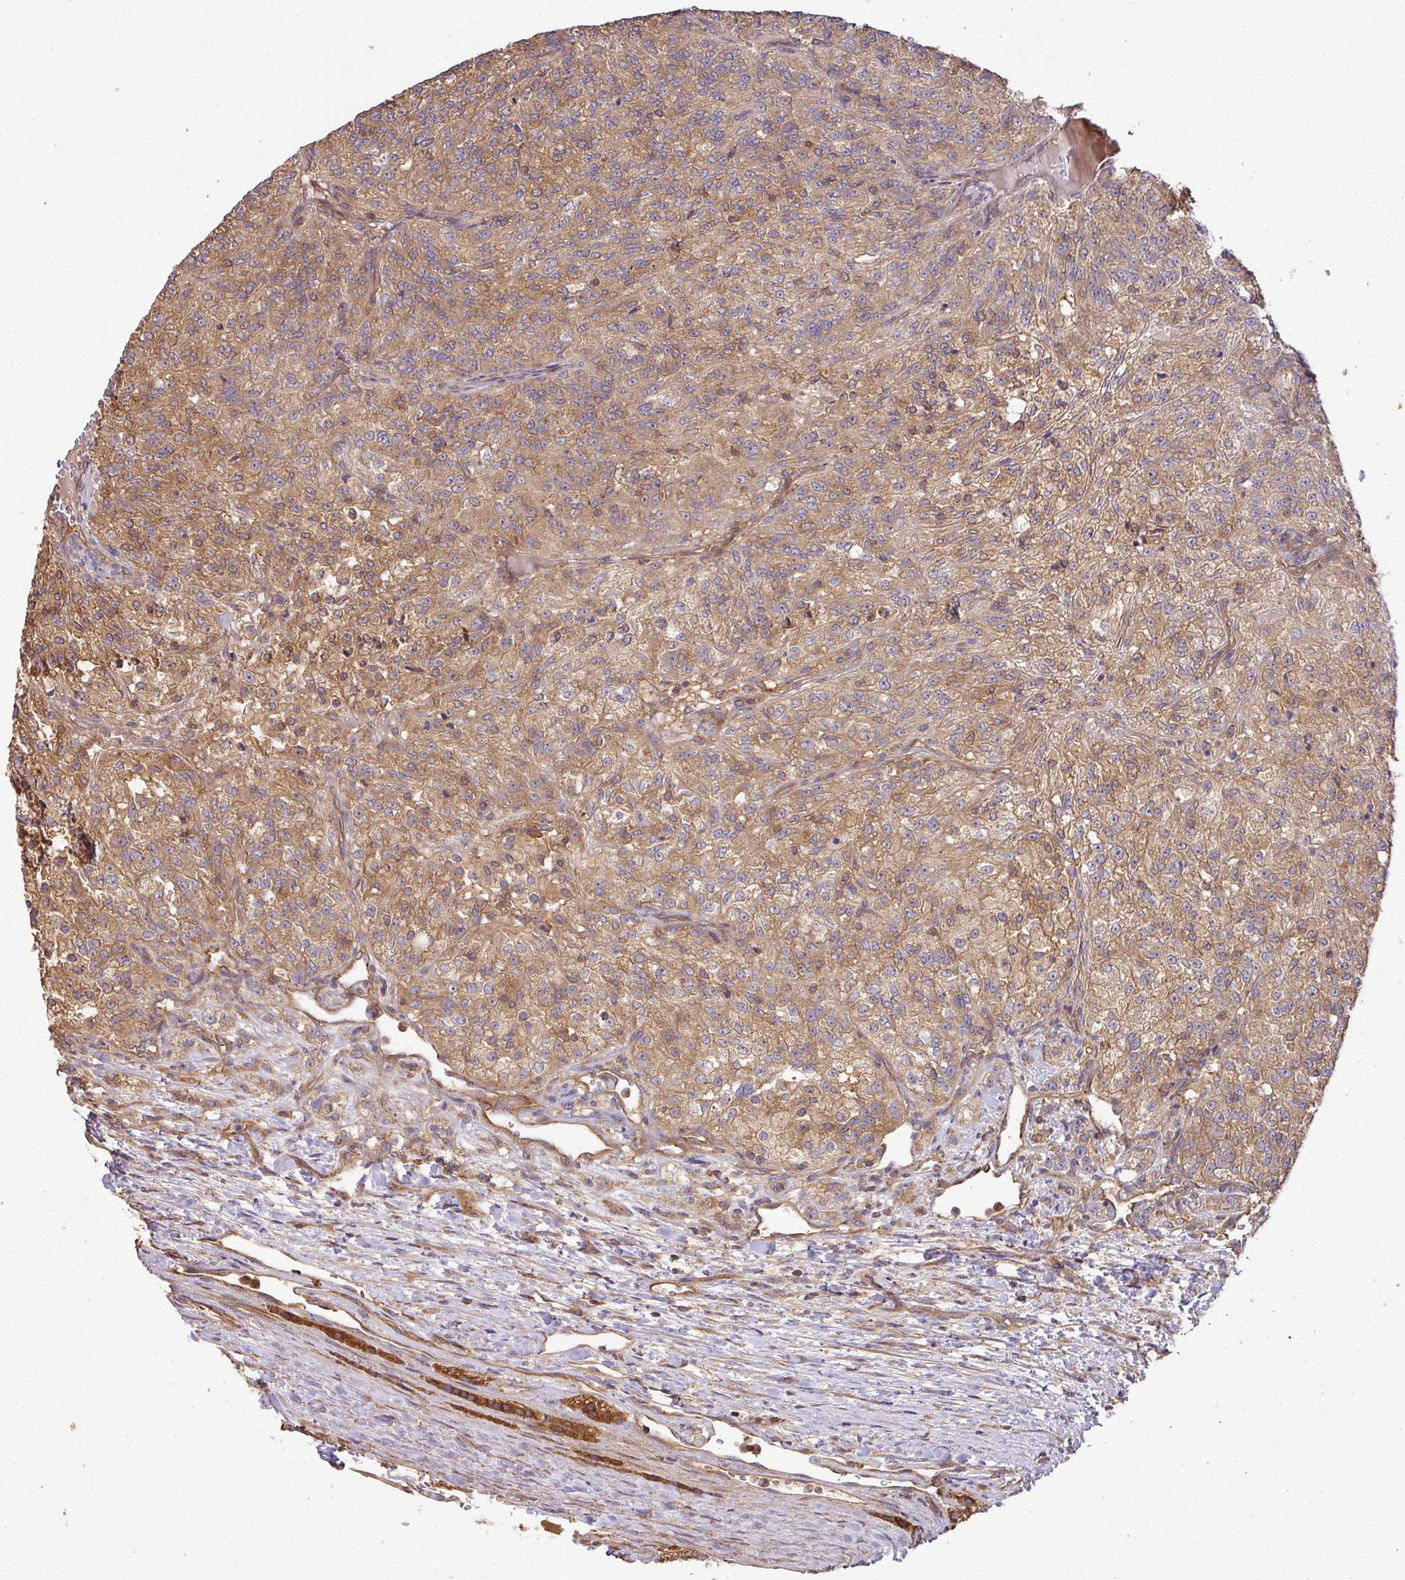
{"staining": {"intensity": "moderate", "quantity": ">75%", "location": "cytoplasmic/membranous"}, "tissue": "renal cancer", "cell_type": "Tumor cells", "image_type": "cancer", "snomed": [{"axis": "morphology", "description": "Adenocarcinoma, NOS"}, {"axis": "topography", "description": "Kidney"}], "caption": "Renal cancer stained with DAB (3,3'-diaminobenzidine) immunohistochemistry exhibits medium levels of moderate cytoplasmic/membranous staining in about >75% of tumor cells.", "gene": "GSPT1", "patient": {"sex": "female", "age": 63}}